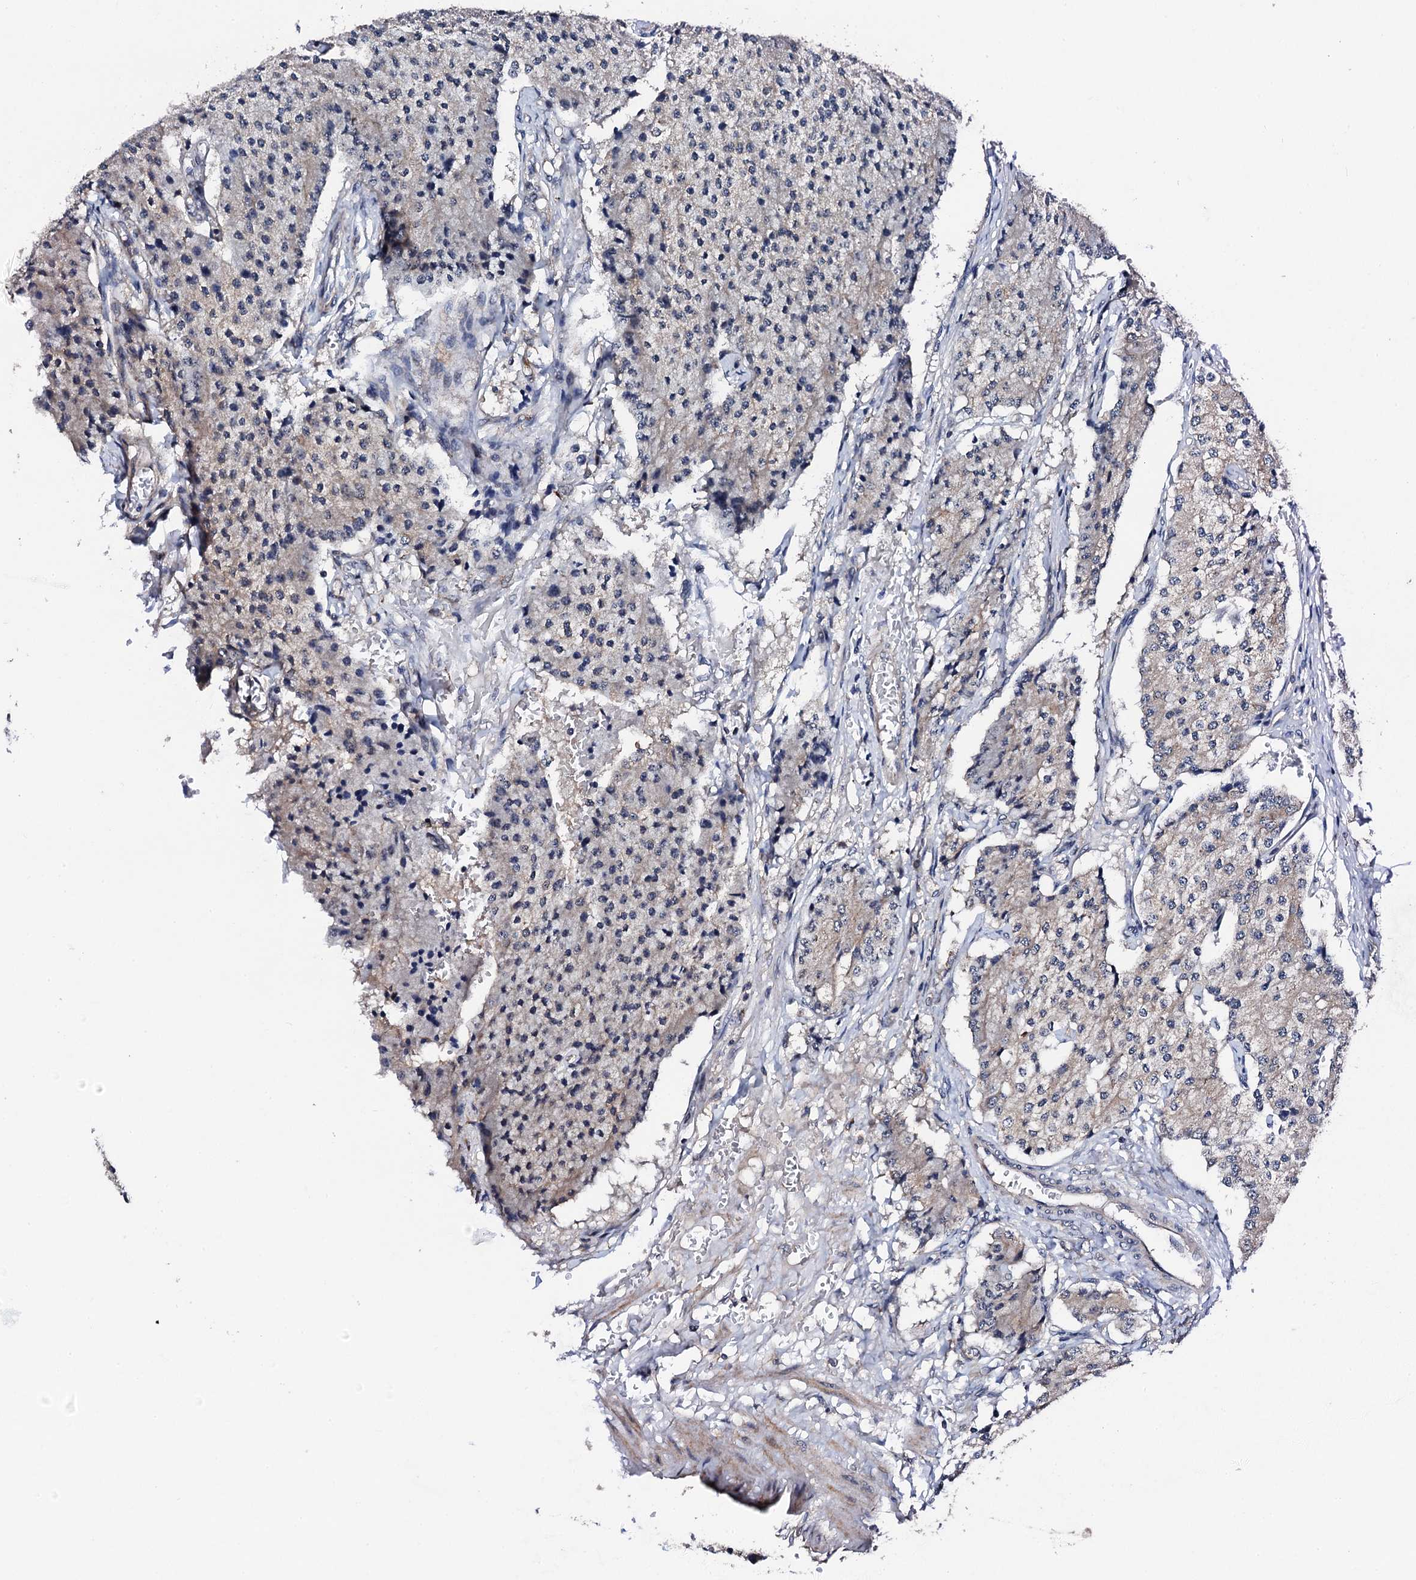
{"staining": {"intensity": "weak", "quantity": "25%-75%", "location": "cytoplasmic/membranous"}, "tissue": "carcinoid", "cell_type": "Tumor cells", "image_type": "cancer", "snomed": [{"axis": "morphology", "description": "Carcinoid, malignant, NOS"}, {"axis": "topography", "description": "Colon"}], "caption": "Weak cytoplasmic/membranous protein positivity is seen in about 25%-75% of tumor cells in malignant carcinoid.", "gene": "IP6K1", "patient": {"sex": "female", "age": 52}}